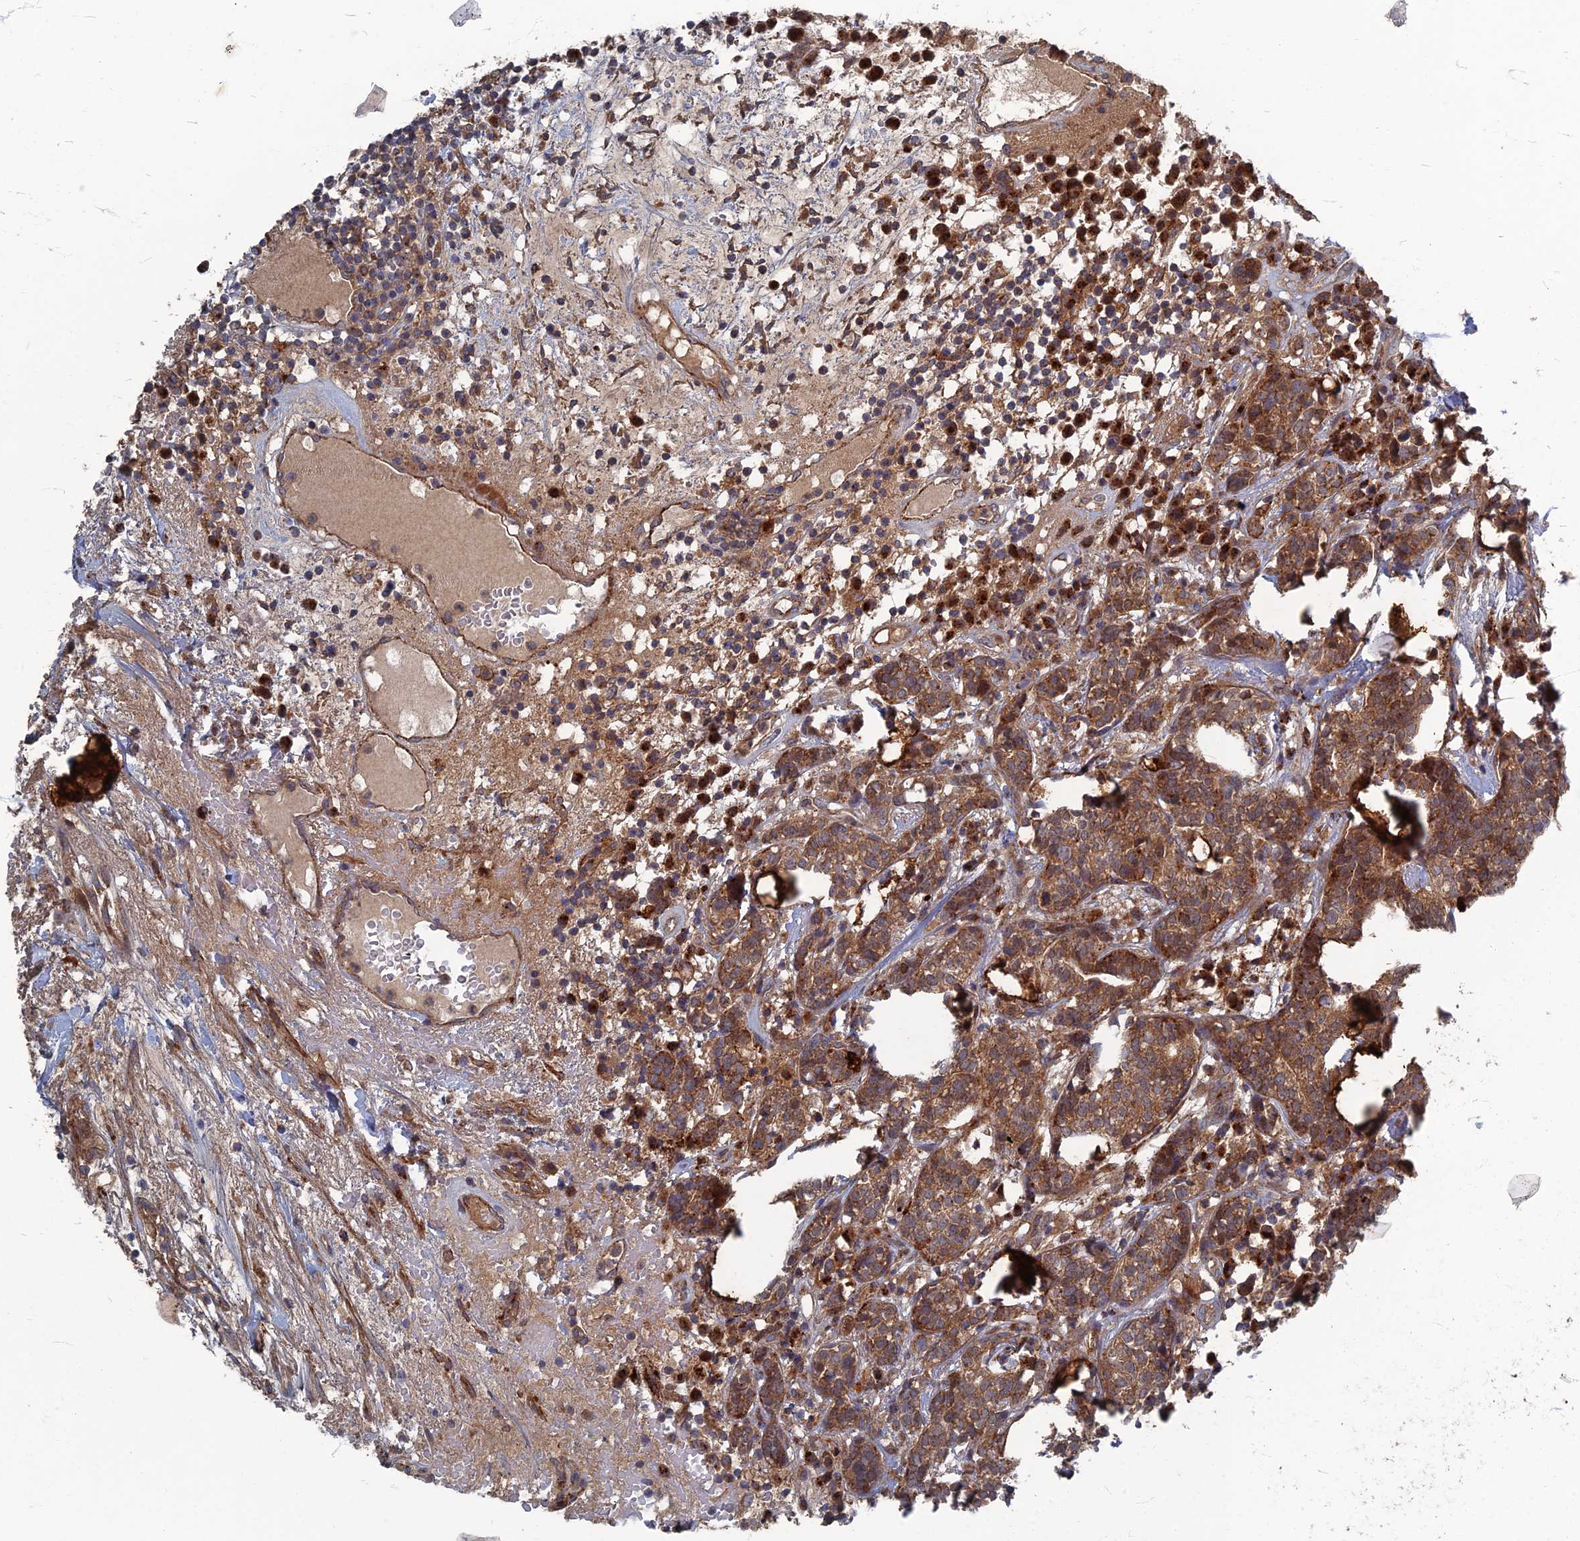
{"staining": {"intensity": "moderate", "quantity": ">75%", "location": "cytoplasmic/membranous"}, "tissue": "head and neck cancer", "cell_type": "Tumor cells", "image_type": "cancer", "snomed": [{"axis": "morphology", "description": "Adenocarcinoma, NOS"}, {"axis": "topography", "description": "Salivary gland"}, {"axis": "topography", "description": "Head-Neck"}], "caption": "IHC histopathology image of head and neck cancer stained for a protein (brown), which exhibits medium levels of moderate cytoplasmic/membranous staining in about >75% of tumor cells.", "gene": "PPCDC", "patient": {"sex": "female", "age": 65}}